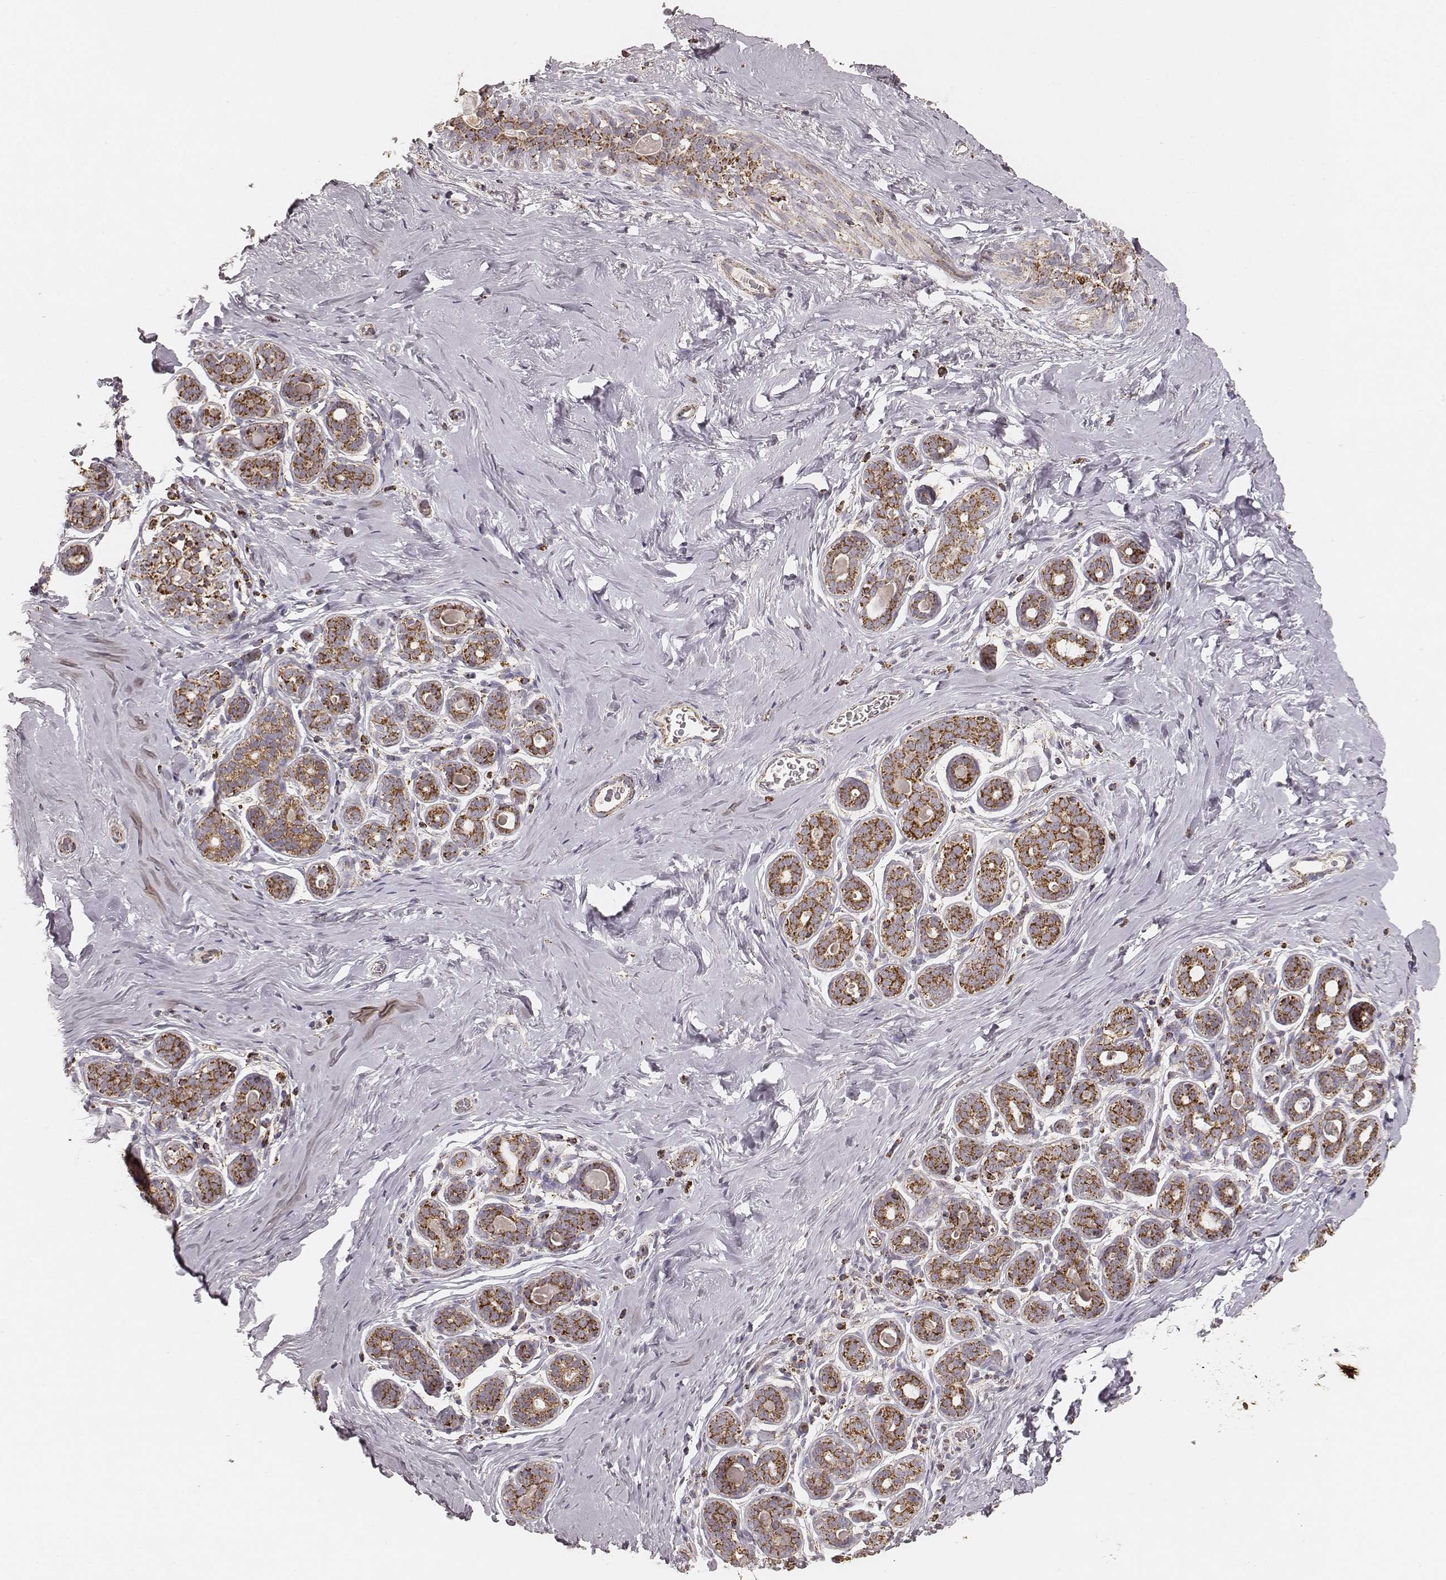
{"staining": {"intensity": "moderate", "quantity": ">75%", "location": "cytoplasmic/membranous"}, "tissue": "breast", "cell_type": "Adipocytes", "image_type": "normal", "snomed": [{"axis": "morphology", "description": "Normal tissue, NOS"}, {"axis": "topography", "description": "Skin"}, {"axis": "topography", "description": "Breast"}], "caption": "Normal breast reveals moderate cytoplasmic/membranous expression in about >75% of adipocytes, visualized by immunohistochemistry. (Brightfield microscopy of DAB IHC at high magnification).", "gene": "CS", "patient": {"sex": "female", "age": 43}}